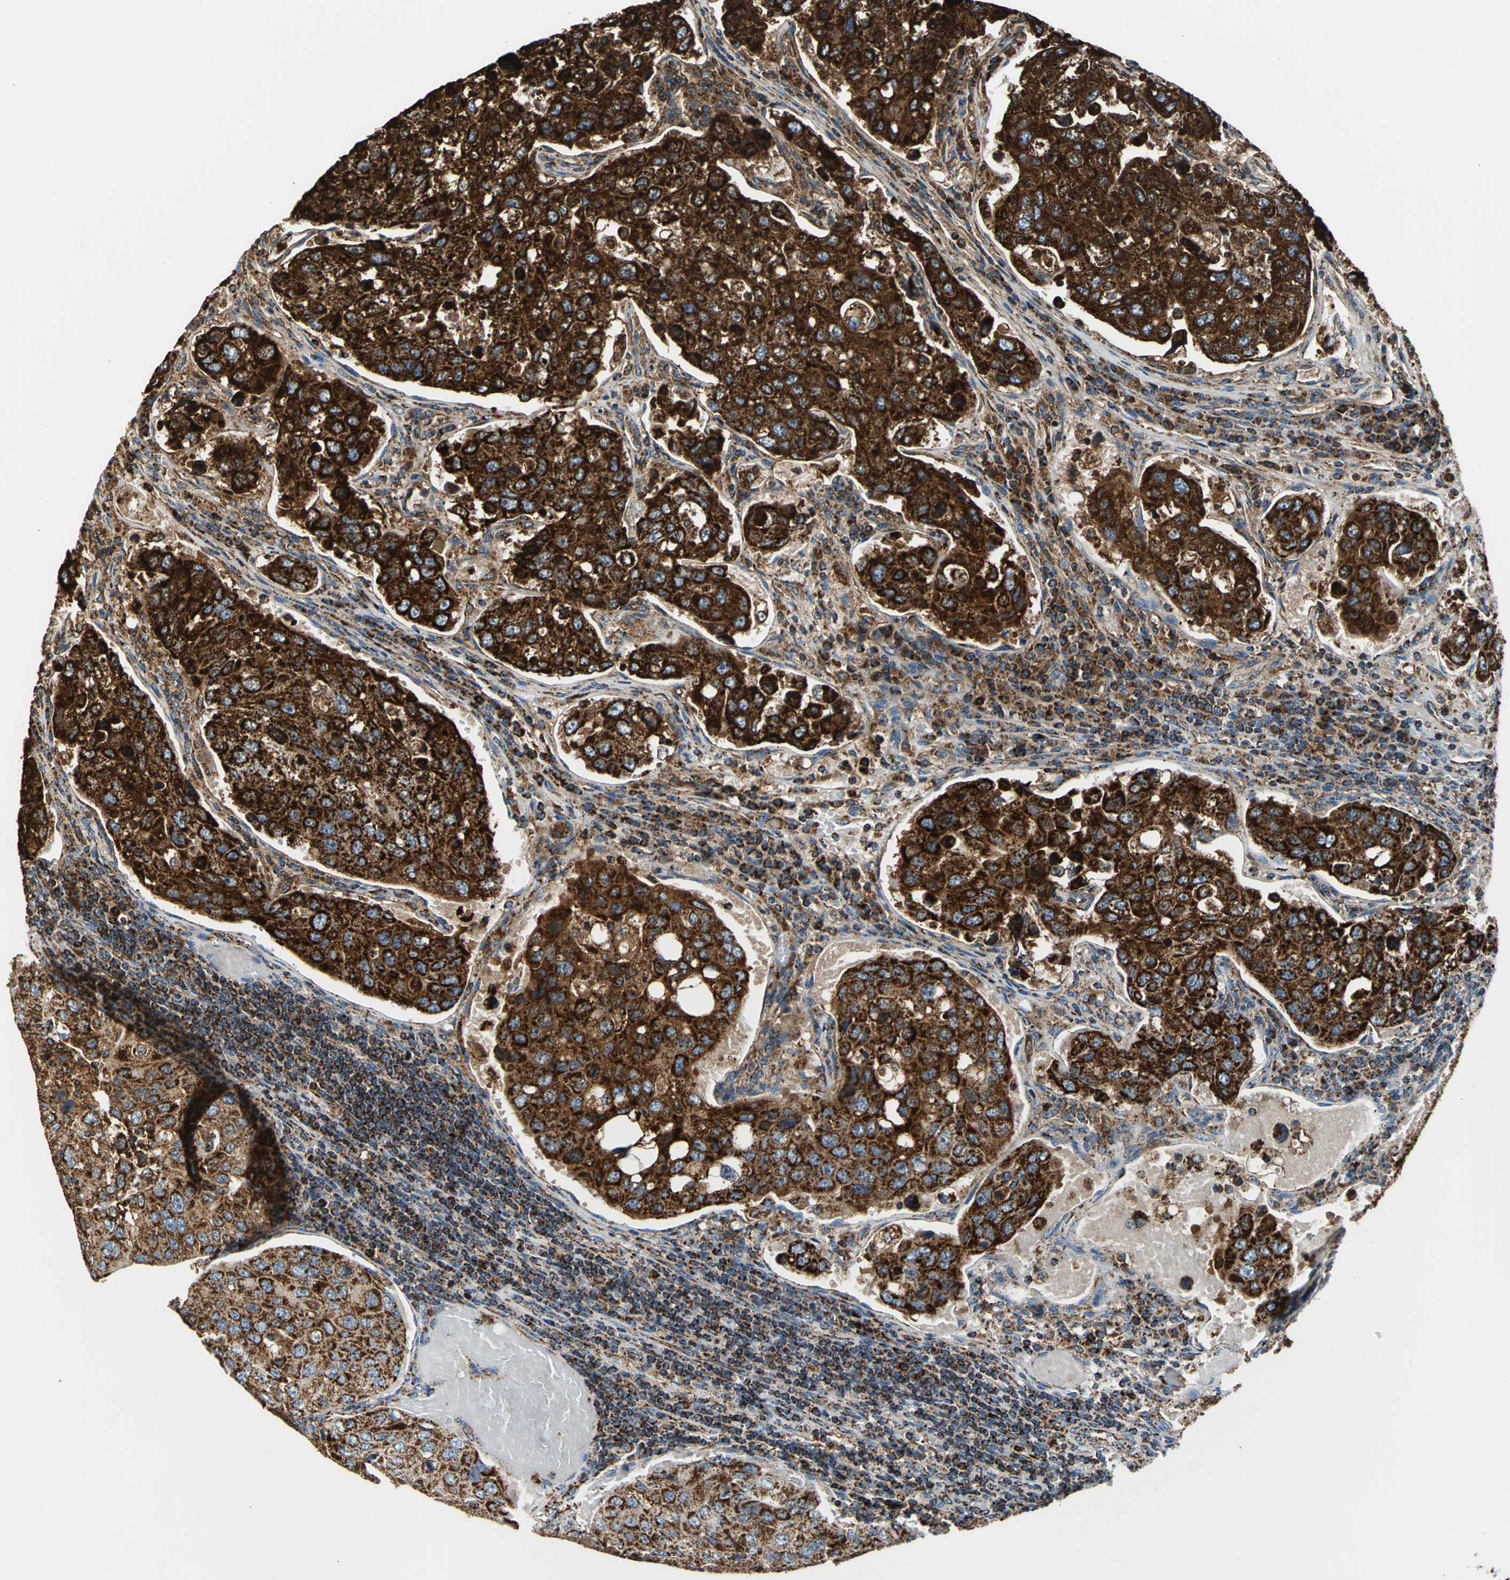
{"staining": {"intensity": "strong", "quantity": ">75%", "location": "cytoplasmic/membranous"}, "tissue": "urothelial cancer", "cell_type": "Tumor cells", "image_type": "cancer", "snomed": [{"axis": "morphology", "description": "Urothelial carcinoma, High grade"}, {"axis": "topography", "description": "Lymph node"}, {"axis": "topography", "description": "Urinary bladder"}], "caption": "This photomicrograph reveals urothelial cancer stained with immunohistochemistry (IHC) to label a protein in brown. The cytoplasmic/membranous of tumor cells show strong positivity for the protein. Nuclei are counter-stained blue.", "gene": "ECH1", "patient": {"sex": "male", "age": 51}}